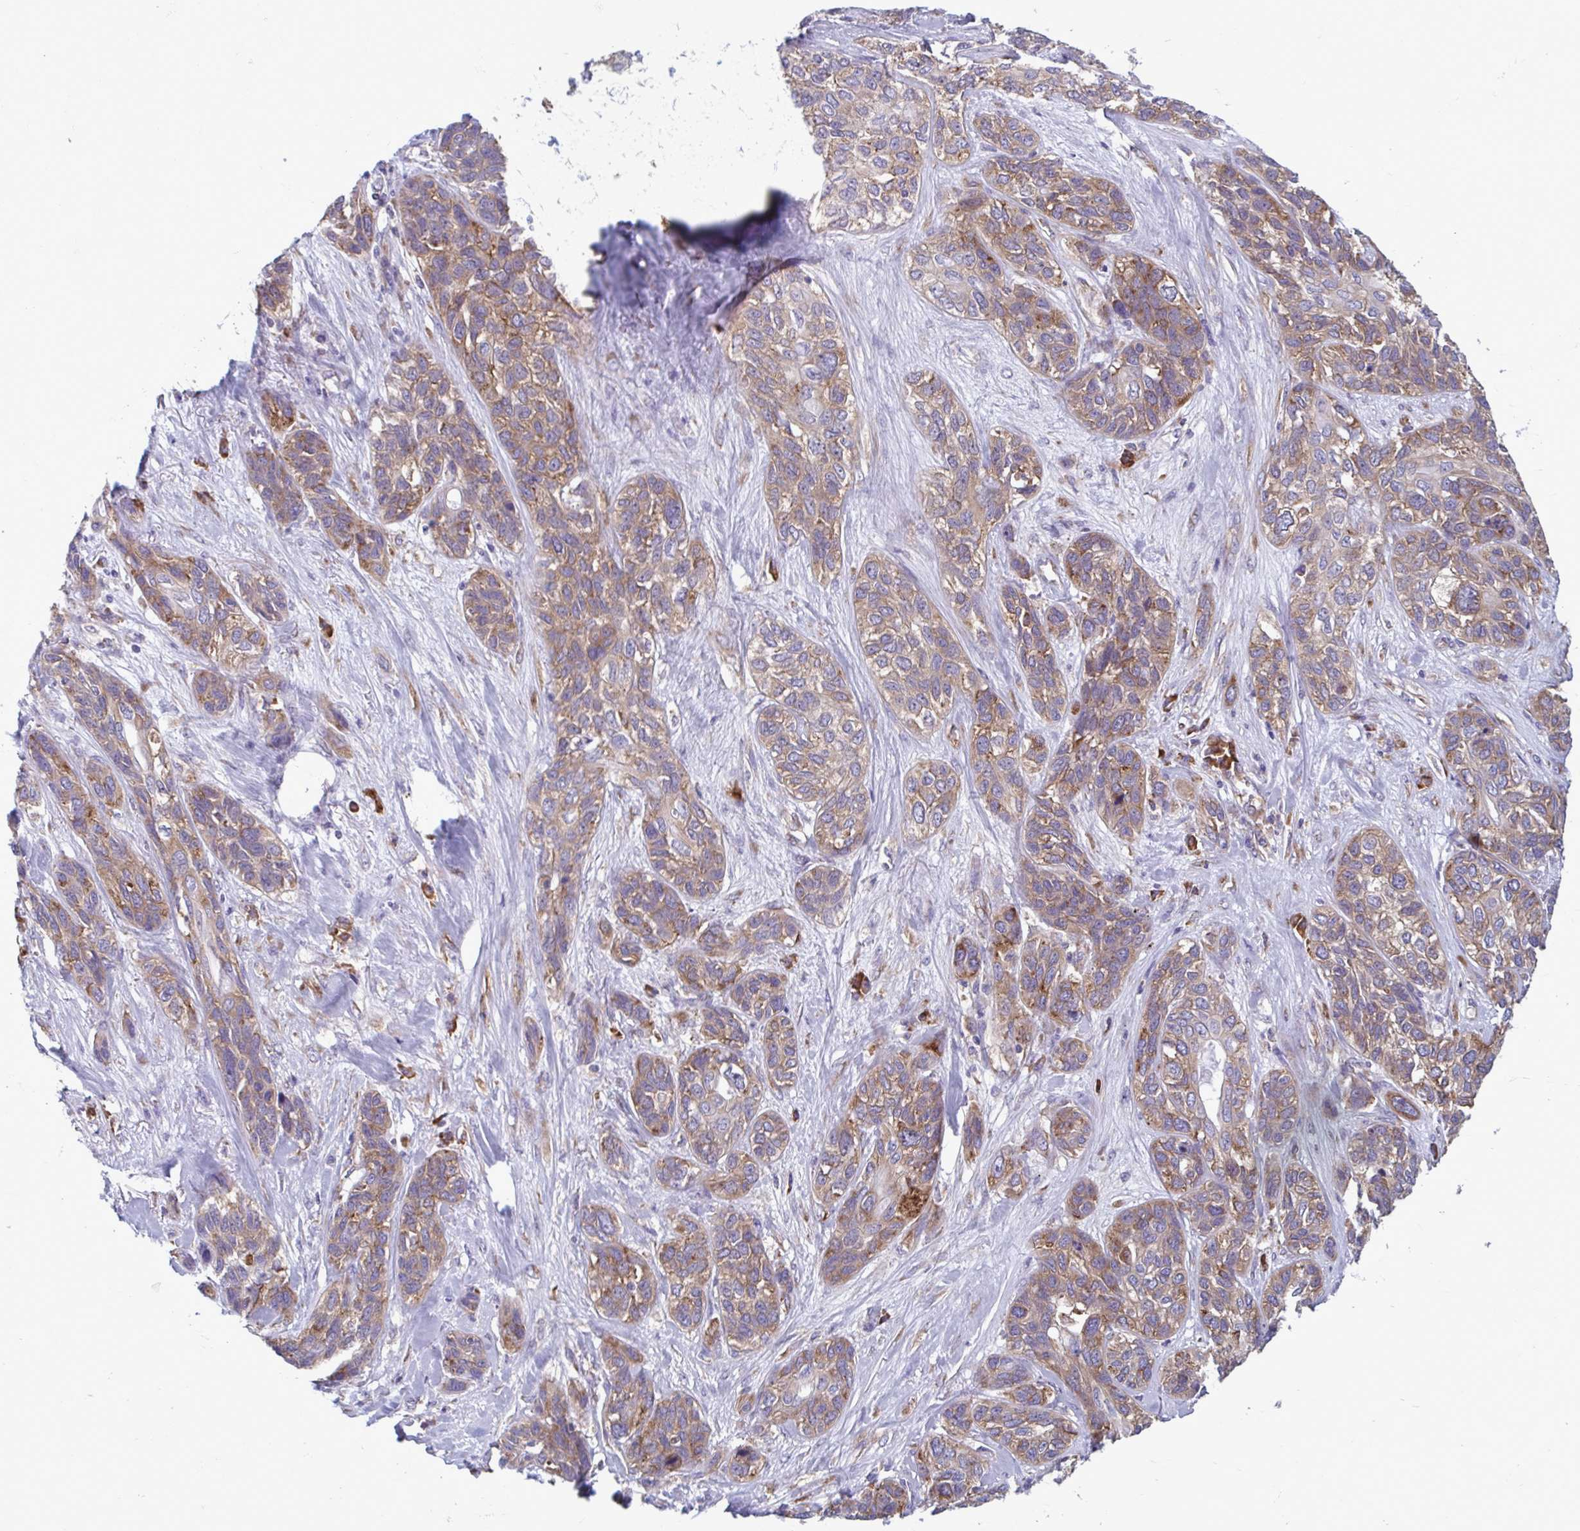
{"staining": {"intensity": "moderate", "quantity": ">75%", "location": "cytoplasmic/membranous"}, "tissue": "lung cancer", "cell_type": "Tumor cells", "image_type": "cancer", "snomed": [{"axis": "morphology", "description": "Squamous cell carcinoma, NOS"}, {"axis": "topography", "description": "Lung"}], "caption": "DAB (3,3'-diaminobenzidine) immunohistochemical staining of human lung cancer shows moderate cytoplasmic/membranous protein staining in about >75% of tumor cells.", "gene": "RPS16", "patient": {"sex": "female", "age": 70}}